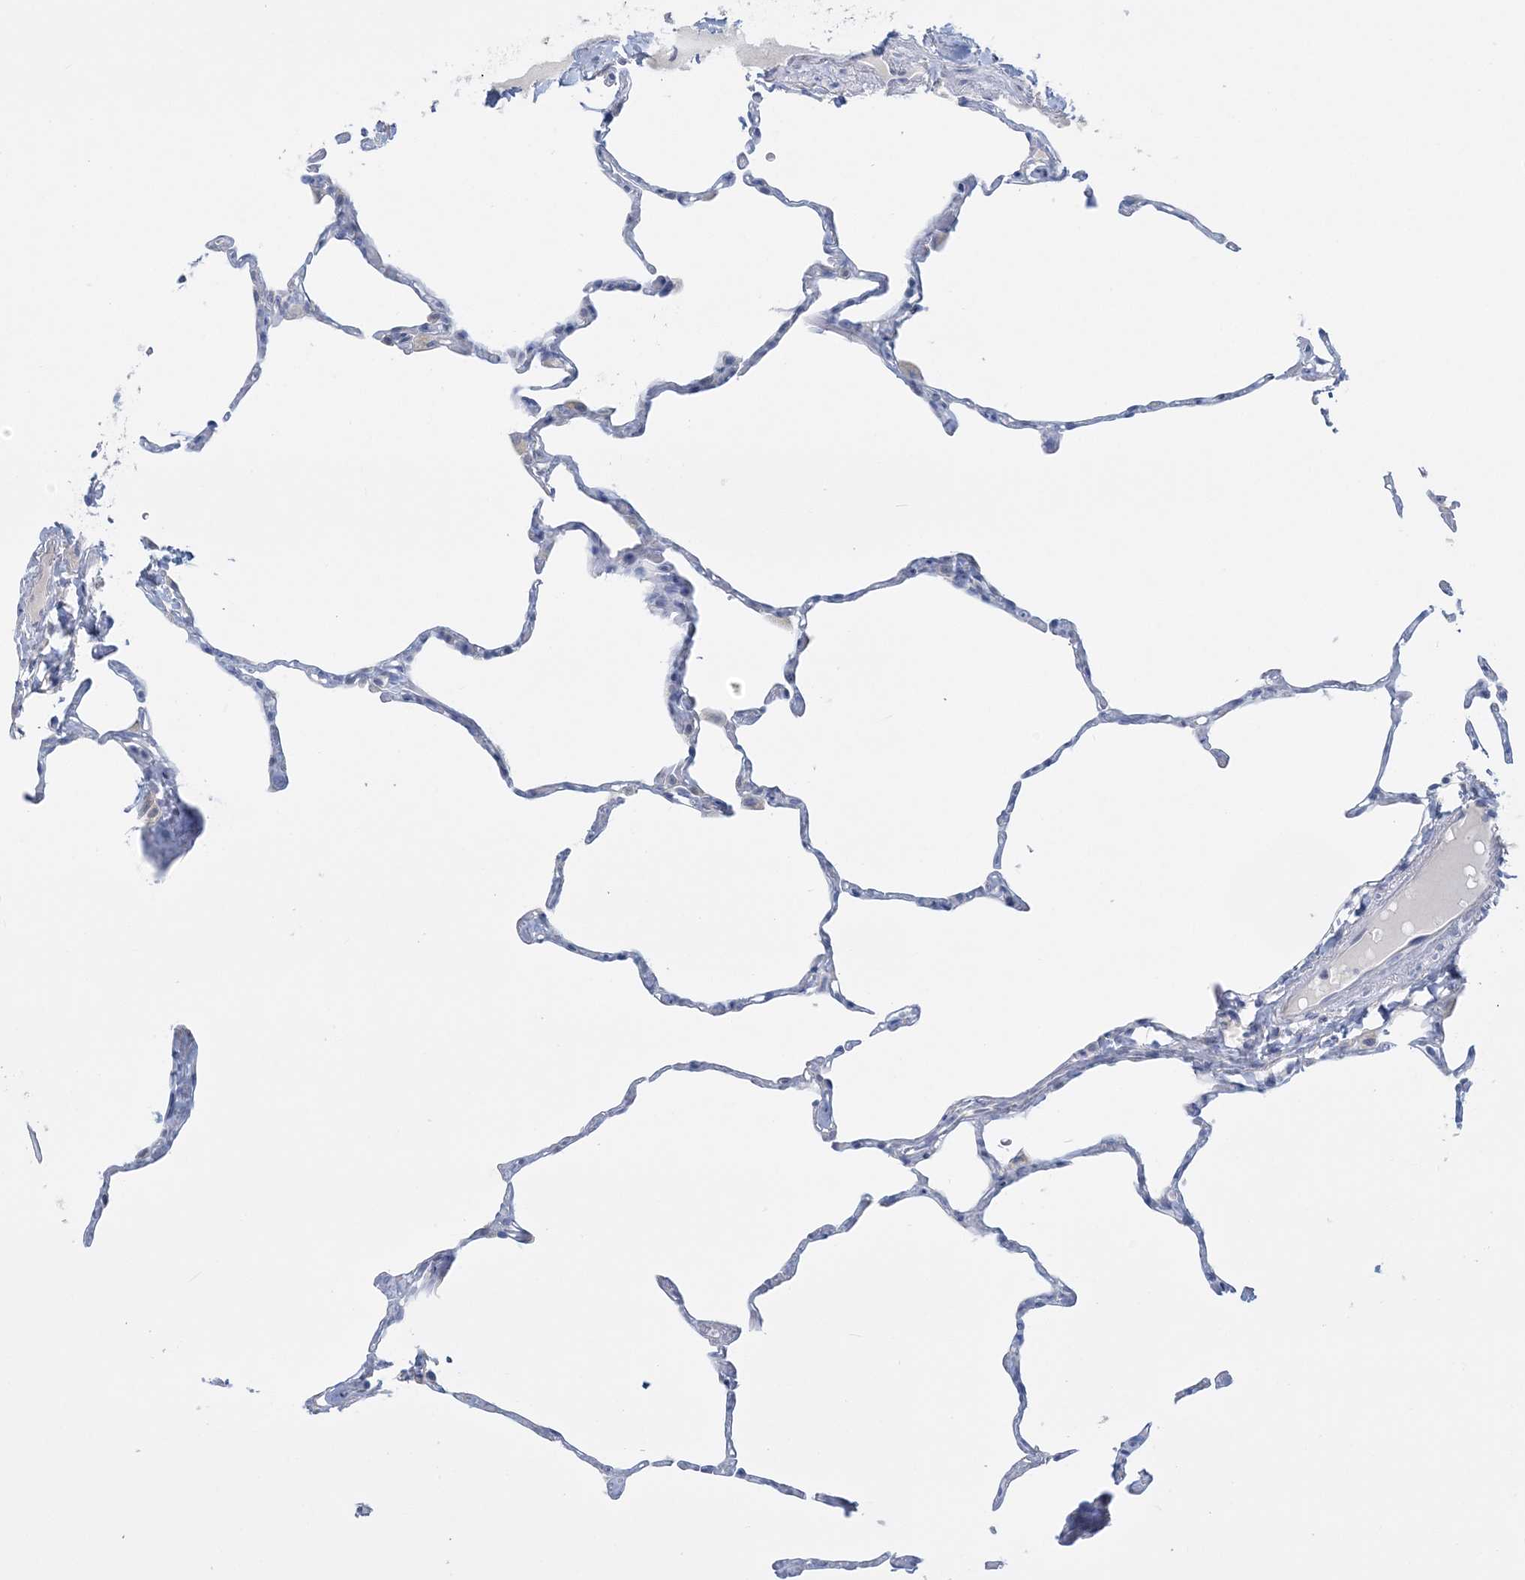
{"staining": {"intensity": "negative", "quantity": "none", "location": "none"}, "tissue": "lung", "cell_type": "Alveolar cells", "image_type": "normal", "snomed": [{"axis": "morphology", "description": "Normal tissue, NOS"}, {"axis": "topography", "description": "Lung"}], "caption": "Immunohistochemistry (IHC) micrograph of normal human lung stained for a protein (brown), which demonstrates no positivity in alveolar cells. (Stains: DAB immunohistochemistry with hematoxylin counter stain, Microscopy: brightfield microscopy at high magnification).", "gene": "ENSG00000288637", "patient": {"sex": "male", "age": 65}}